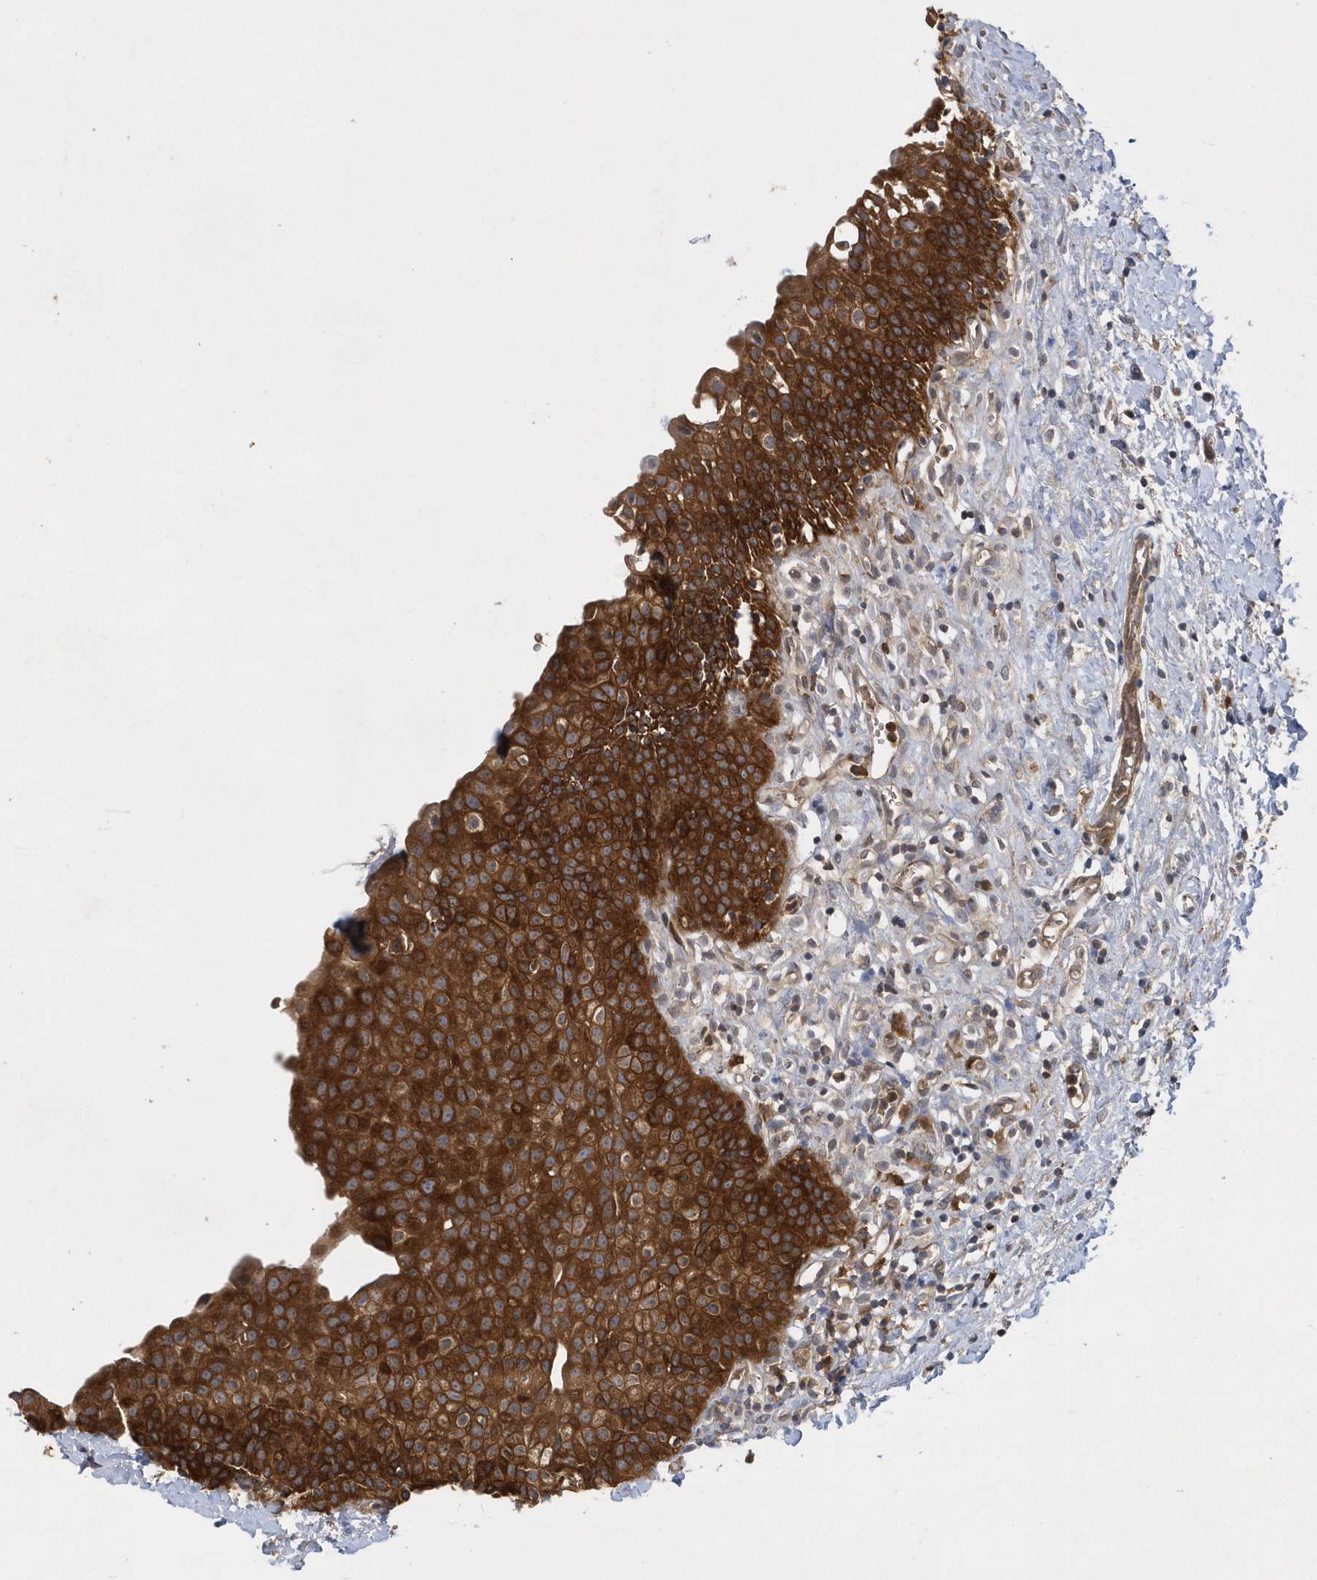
{"staining": {"intensity": "strong", "quantity": ">75%", "location": "cytoplasmic/membranous"}, "tissue": "urinary bladder", "cell_type": "Urothelial cells", "image_type": "normal", "snomed": [{"axis": "morphology", "description": "Normal tissue, NOS"}, {"axis": "topography", "description": "Urinary bladder"}], "caption": "DAB (3,3'-diaminobenzidine) immunohistochemical staining of normal human urinary bladder reveals strong cytoplasmic/membranous protein expression in approximately >75% of urothelial cells. The protein of interest is shown in brown color, while the nuclei are stained blue.", "gene": "PAICS", "patient": {"sex": "male", "age": 51}}